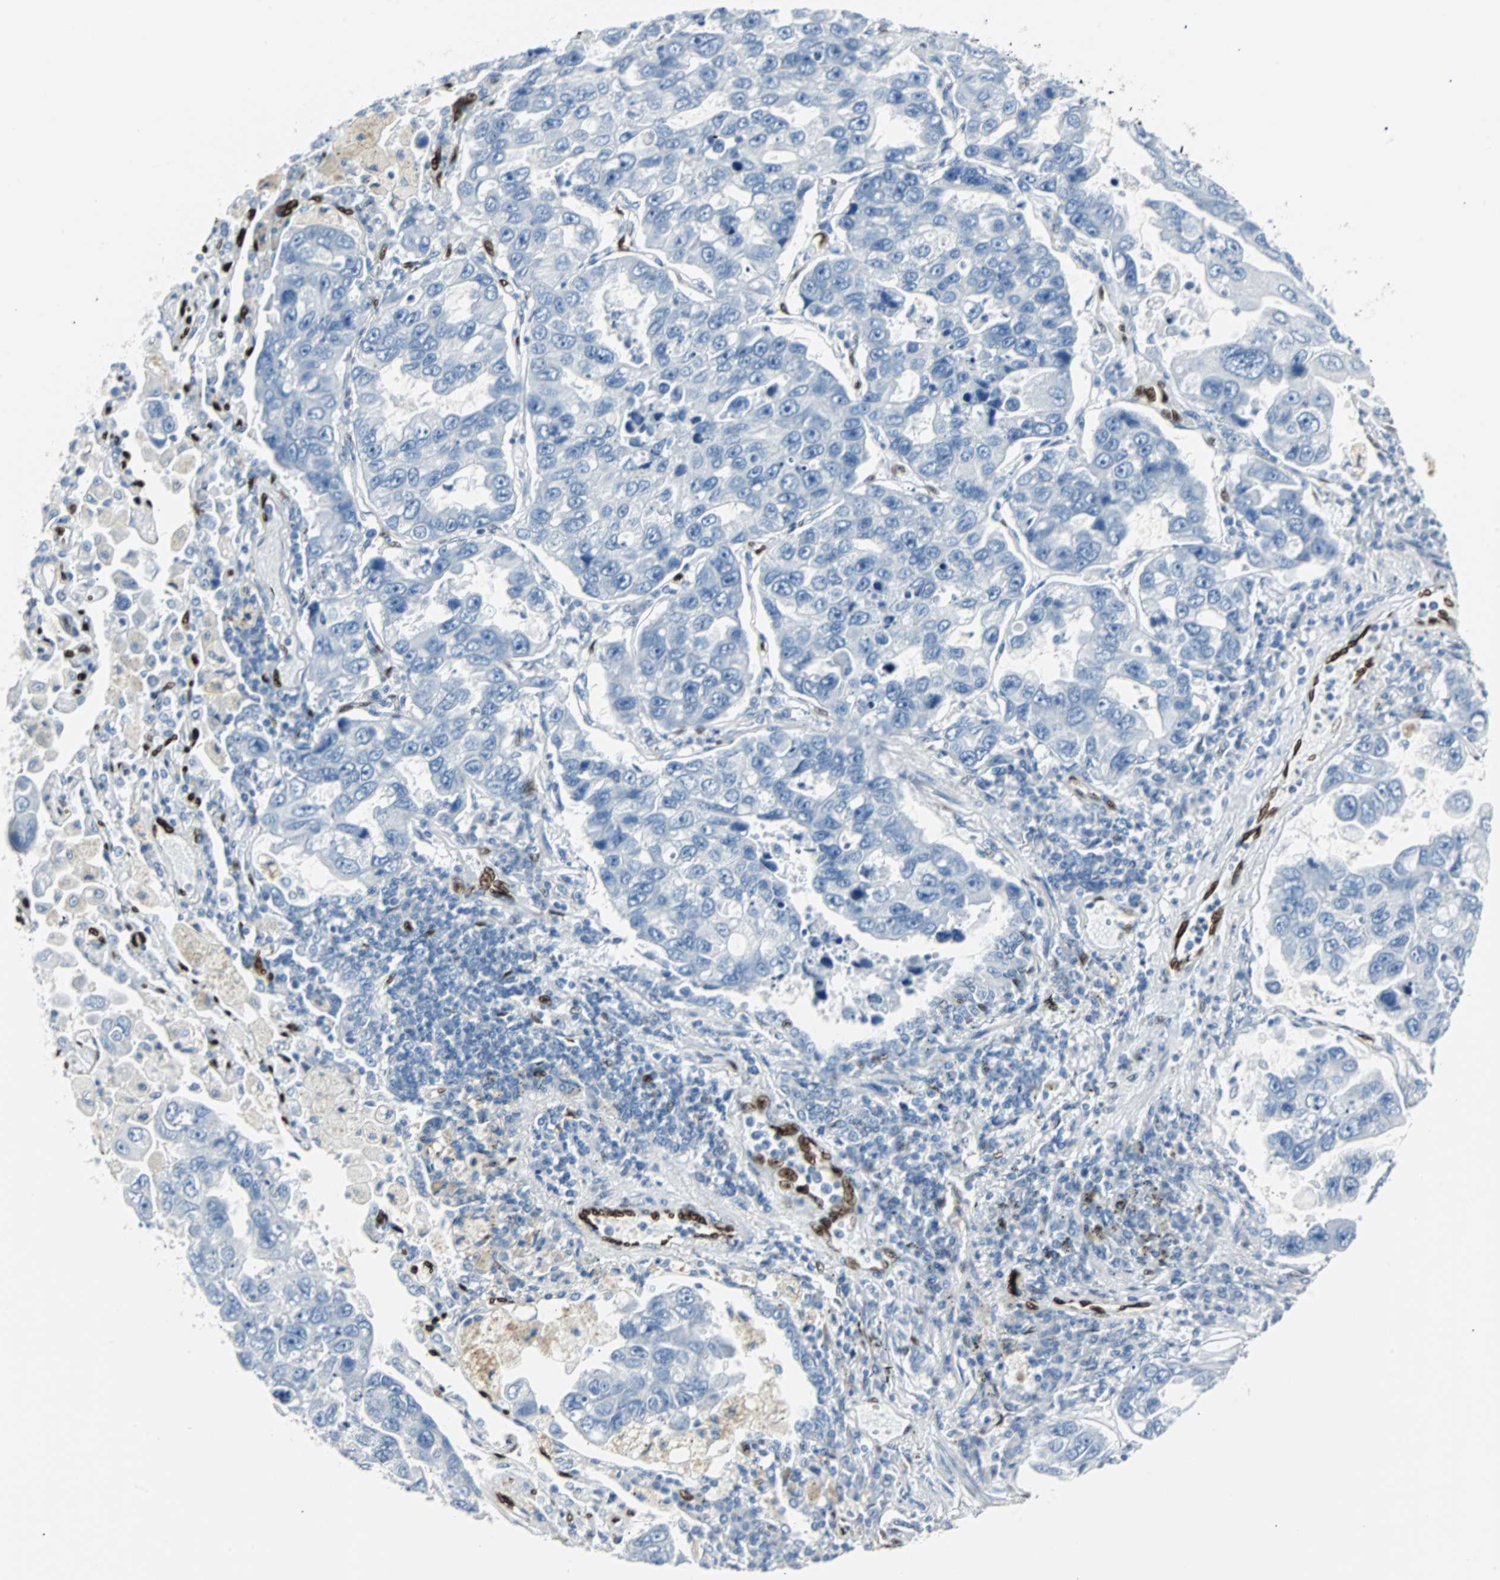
{"staining": {"intensity": "negative", "quantity": "none", "location": "none"}, "tissue": "lung cancer", "cell_type": "Tumor cells", "image_type": "cancer", "snomed": [{"axis": "morphology", "description": "Adenocarcinoma, NOS"}, {"axis": "topography", "description": "Lung"}], "caption": "IHC photomicrograph of human adenocarcinoma (lung) stained for a protein (brown), which shows no expression in tumor cells. (DAB immunohistochemistry, high magnification).", "gene": "IL33", "patient": {"sex": "male", "age": 64}}